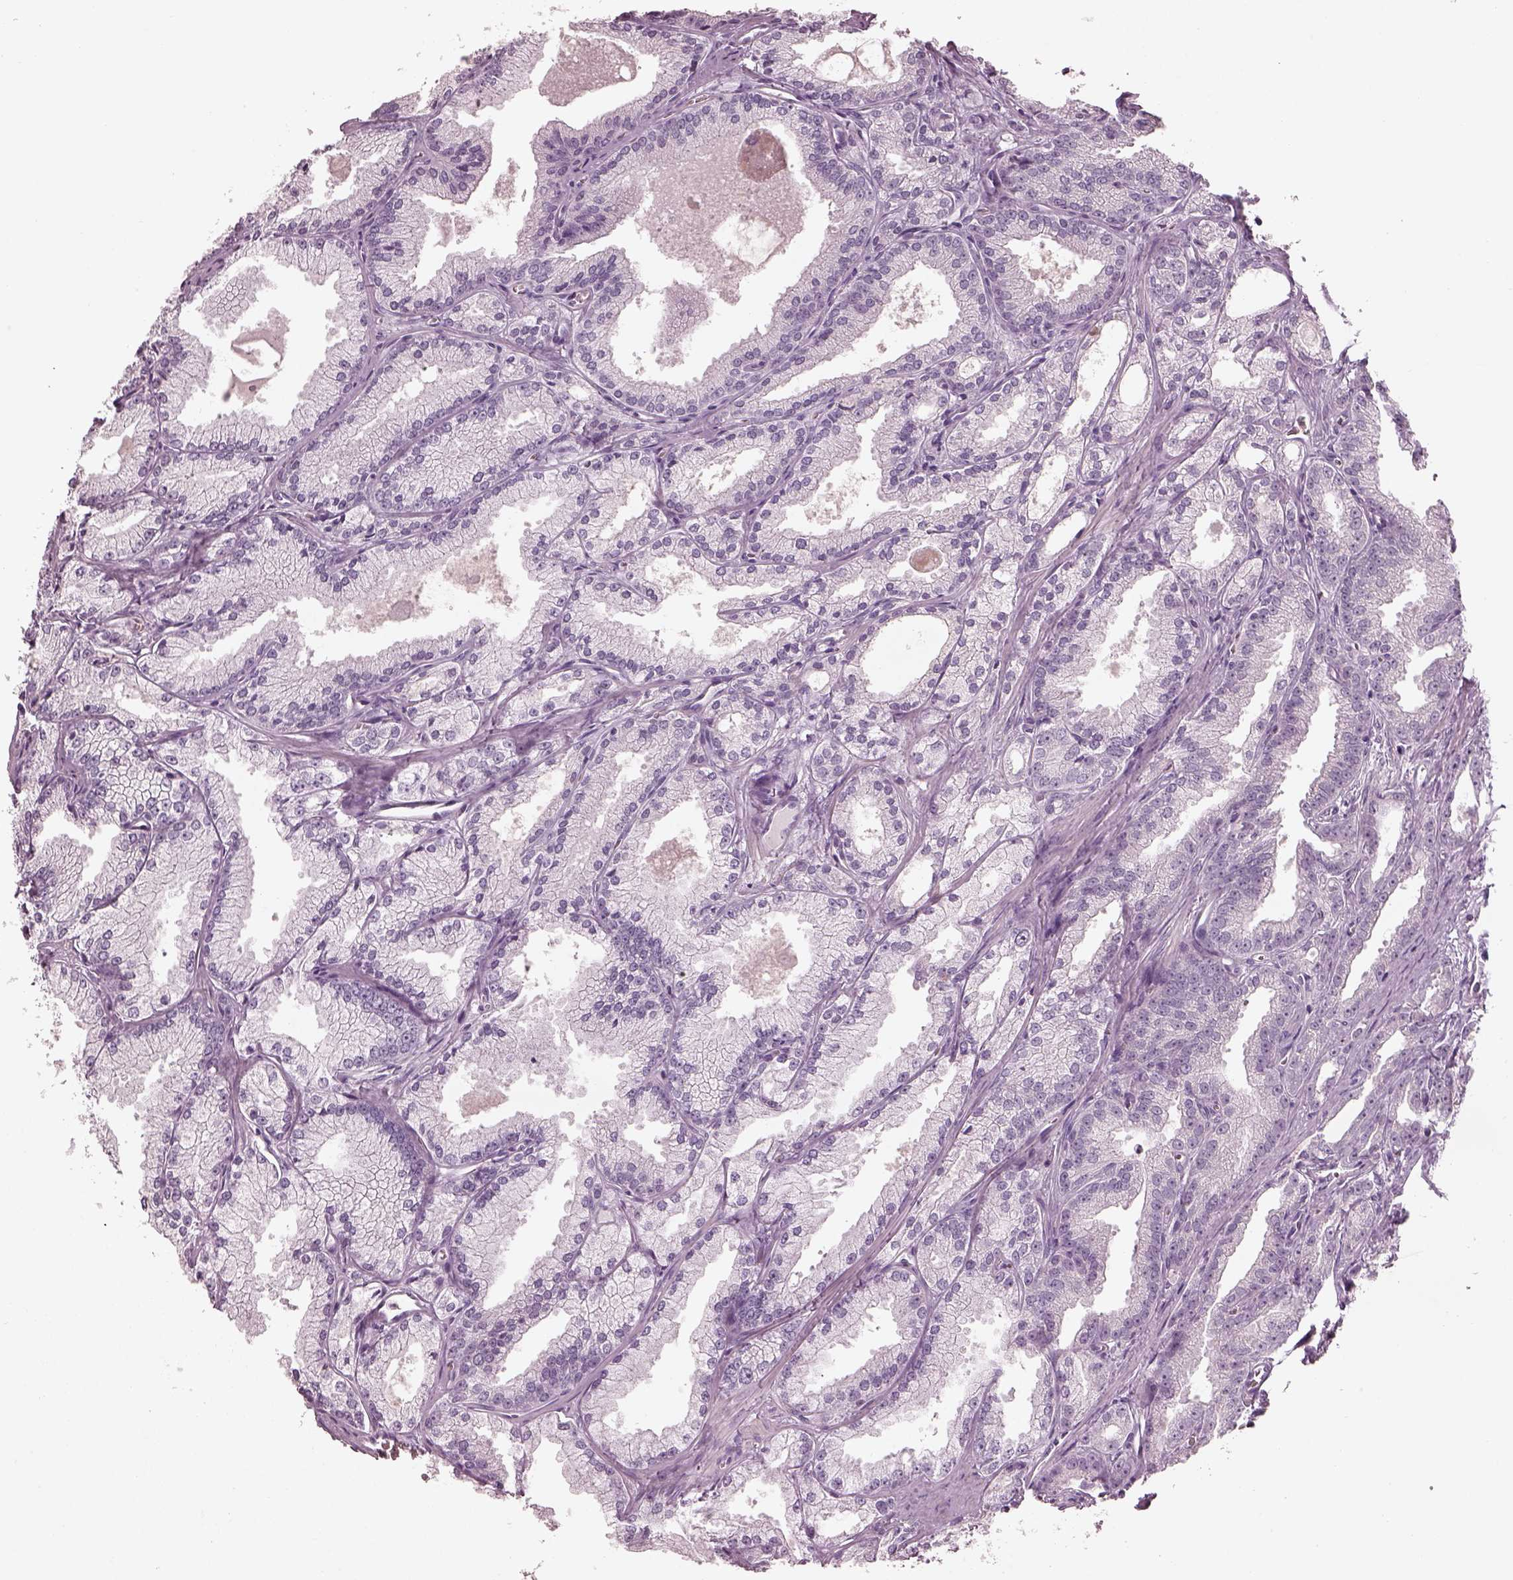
{"staining": {"intensity": "negative", "quantity": "none", "location": "none"}, "tissue": "prostate cancer", "cell_type": "Tumor cells", "image_type": "cancer", "snomed": [{"axis": "morphology", "description": "Adenocarcinoma, NOS"}, {"axis": "morphology", "description": "Adenocarcinoma, High grade"}, {"axis": "topography", "description": "Prostate"}], "caption": "Immunohistochemical staining of human adenocarcinoma (prostate) demonstrates no significant expression in tumor cells.", "gene": "RSPH9", "patient": {"sex": "male", "age": 70}}